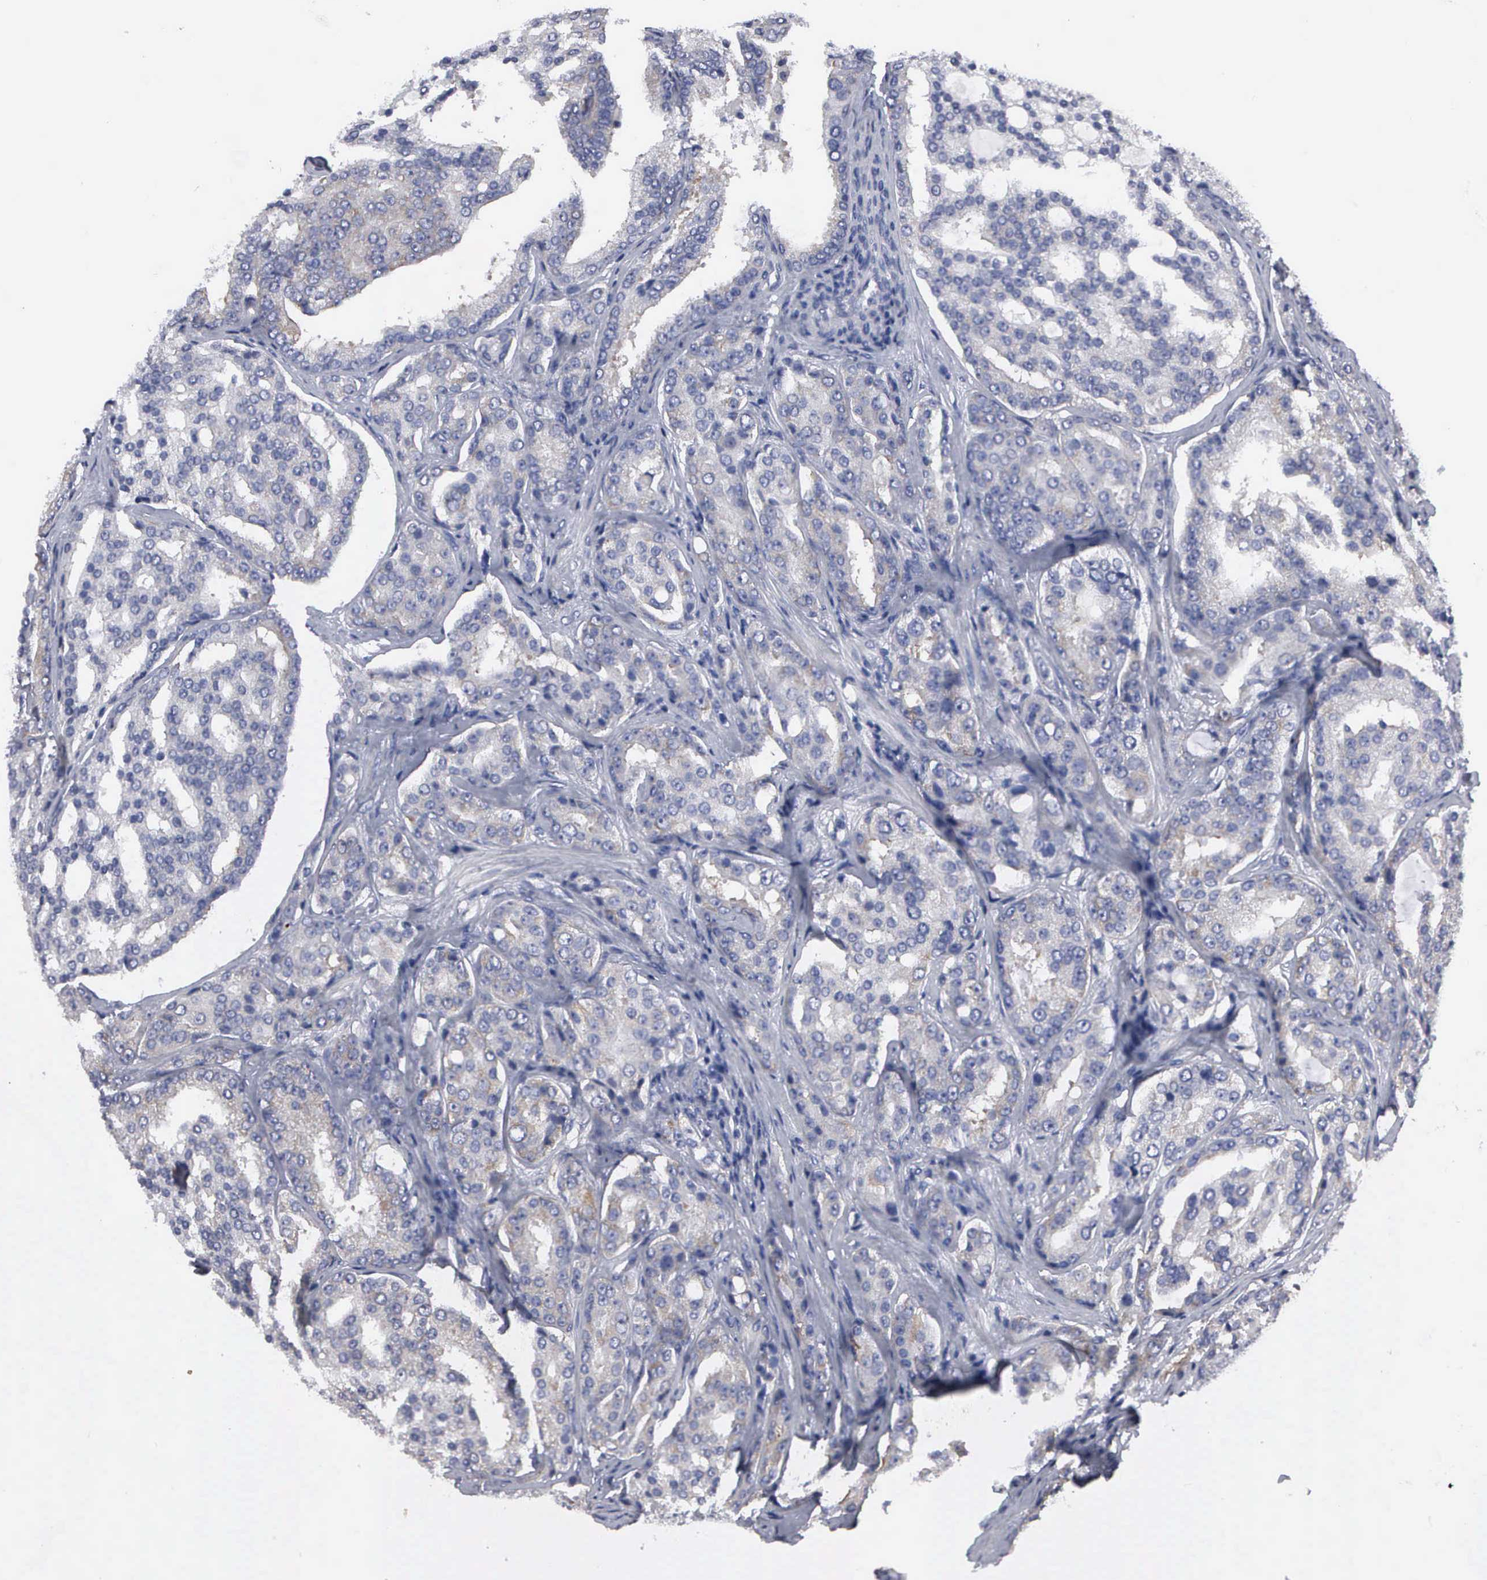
{"staining": {"intensity": "negative", "quantity": "none", "location": "none"}, "tissue": "prostate cancer", "cell_type": "Tumor cells", "image_type": "cancer", "snomed": [{"axis": "morphology", "description": "Adenocarcinoma, High grade"}, {"axis": "topography", "description": "Prostate"}], "caption": "Immunohistochemical staining of human prostate adenocarcinoma (high-grade) reveals no significant expression in tumor cells.", "gene": "TXLNG", "patient": {"sex": "male", "age": 64}}